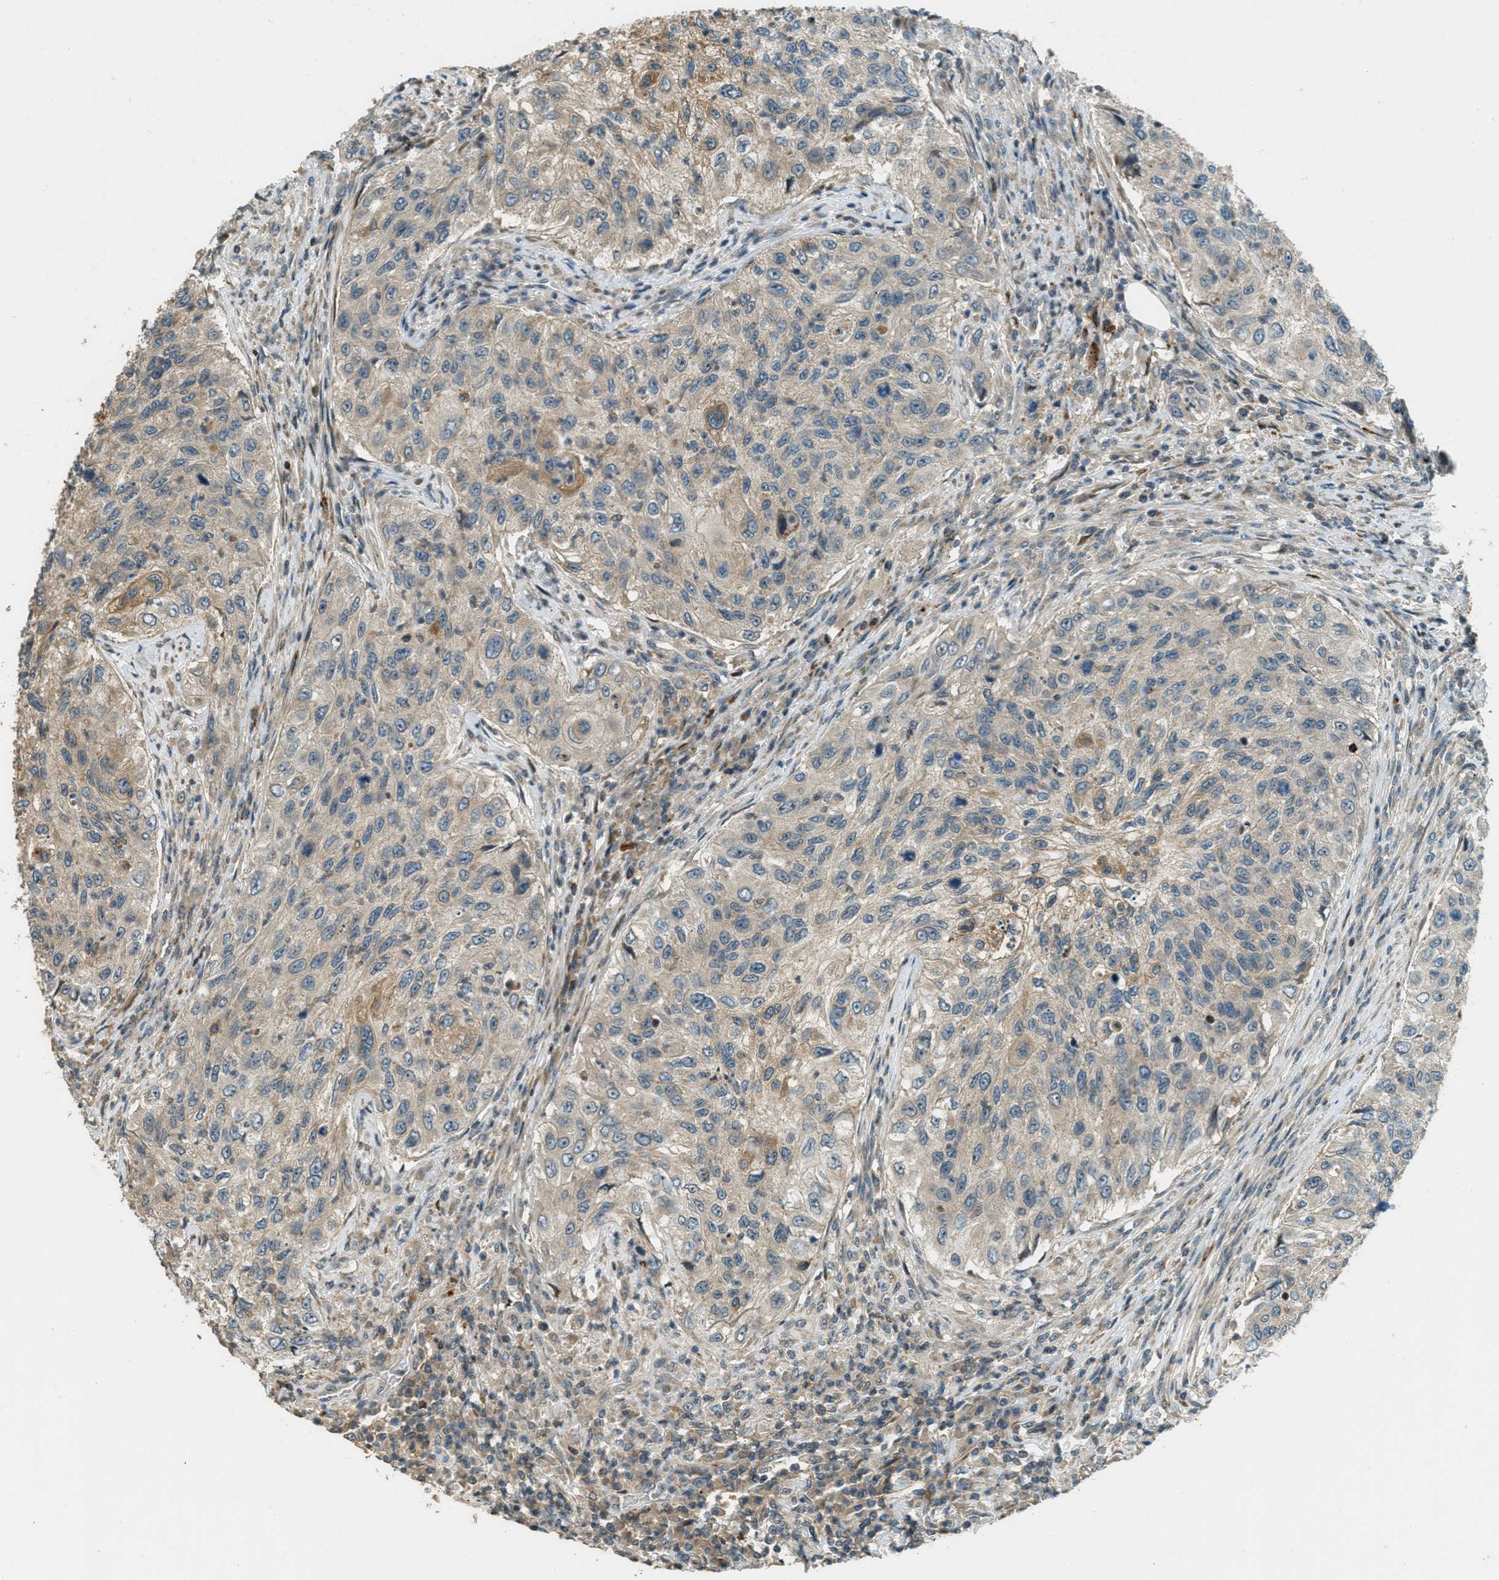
{"staining": {"intensity": "moderate", "quantity": "<25%", "location": "cytoplasmic/membranous"}, "tissue": "urothelial cancer", "cell_type": "Tumor cells", "image_type": "cancer", "snomed": [{"axis": "morphology", "description": "Urothelial carcinoma, High grade"}, {"axis": "topography", "description": "Urinary bladder"}], "caption": "The image reveals a brown stain indicating the presence of a protein in the cytoplasmic/membranous of tumor cells in urothelial cancer.", "gene": "PTPN23", "patient": {"sex": "female", "age": 60}}